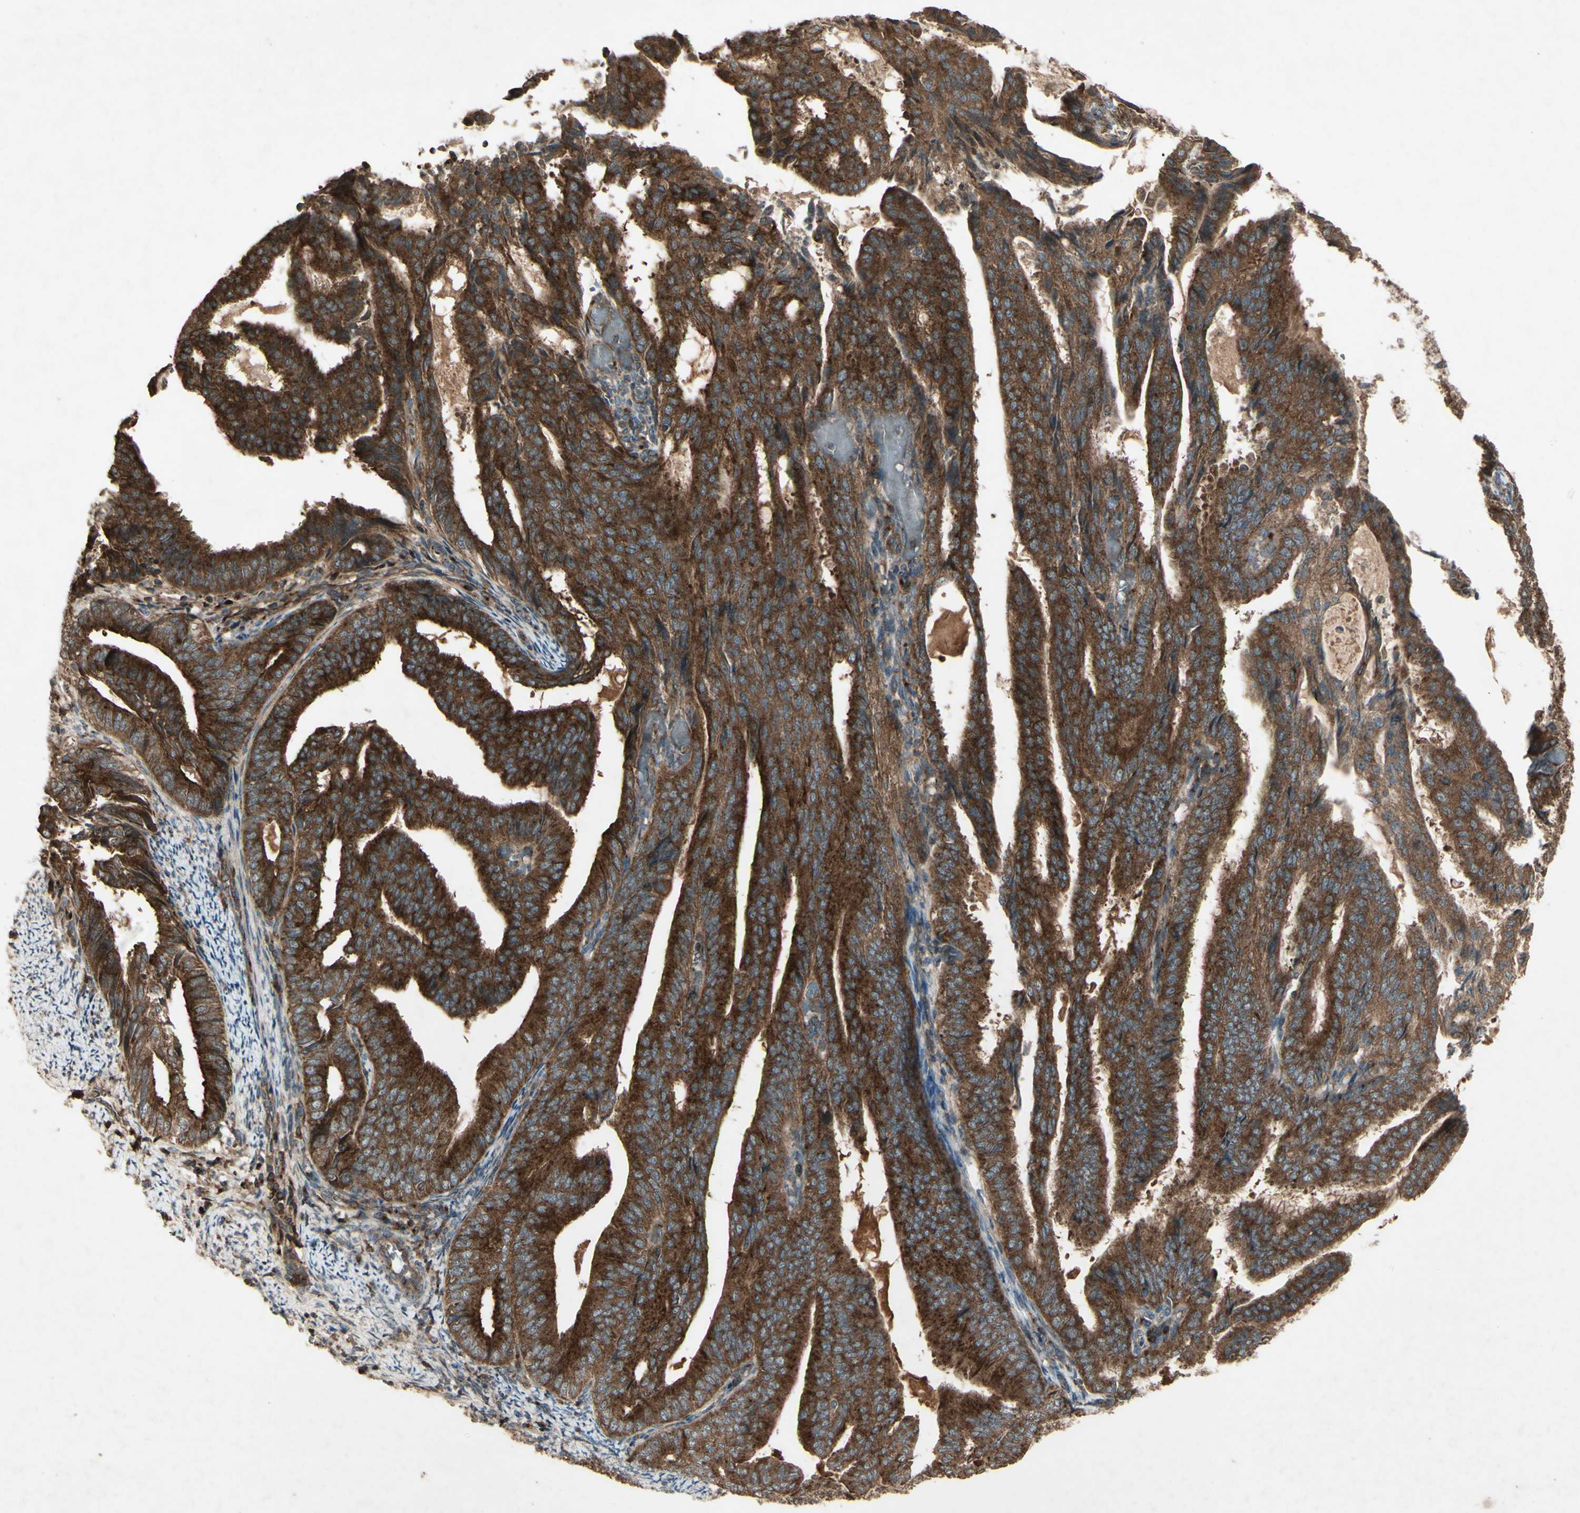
{"staining": {"intensity": "strong", "quantity": ">75%", "location": "cytoplasmic/membranous"}, "tissue": "endometrial cancer", "cell_type": "Tumor cells", "image_type": "cancer", "snomed": [{"axis": "morphology", "description": "Adenocarcinoma, NOS"}, {"axis": "topography", "description": "Endometrium"}], "caption": "Protein expression by immunohistochemistry (IHC) shows strong cytoplasmic/membranous positivity in approximately >75% of tumor cells in endometrial adenocarcinoma. The protein is stained brown, and the nuclei are stained in blue (DAB IHC with brightfield microscopy, high magnification).", "gene": "AP1G1", "patient": {"sex": "female", "age": 58}}